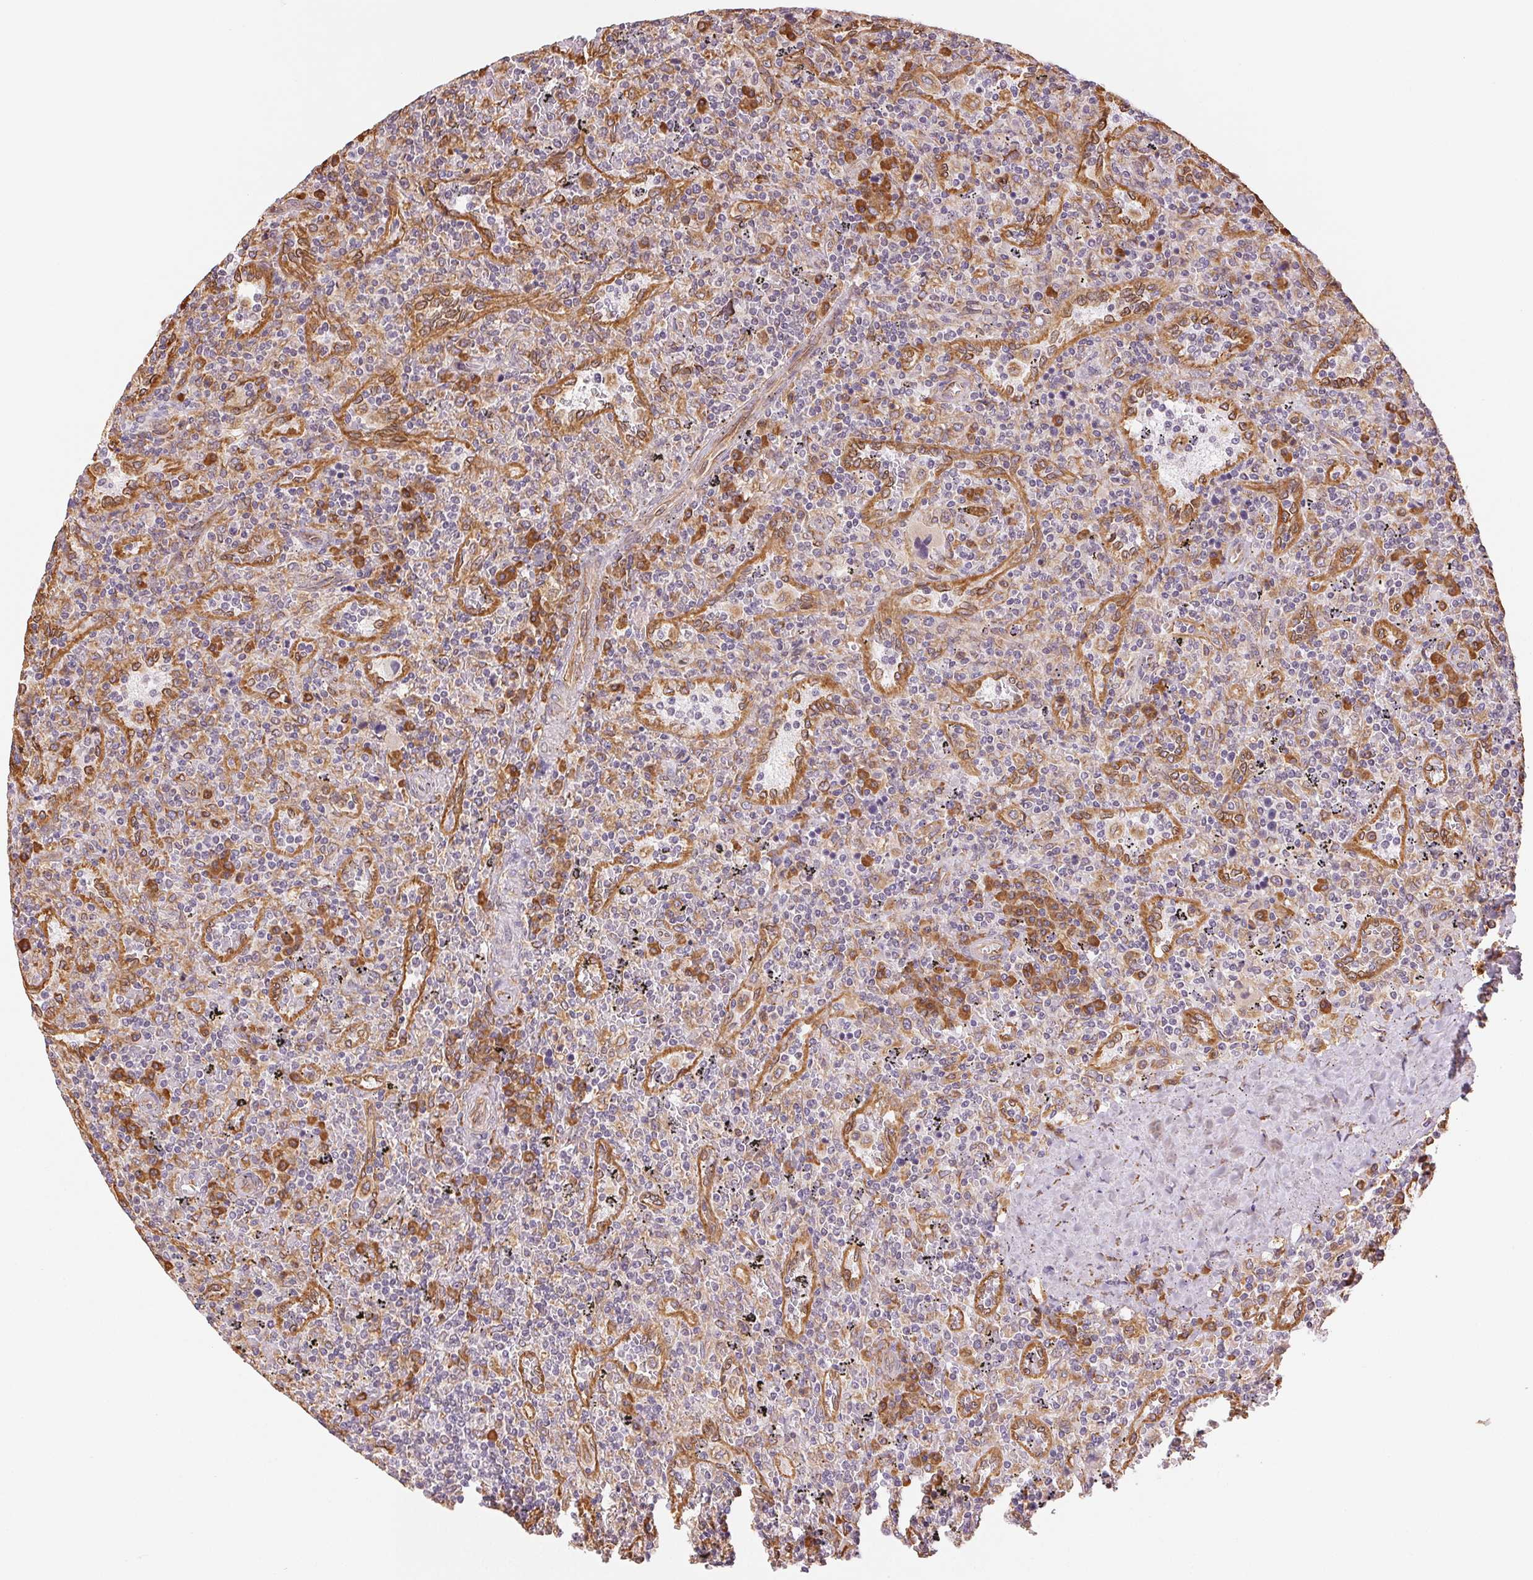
{"staining": {"intensity": "negative", "quantity": "none", "location": "none"}, "tissue": "lymphoma", "cell_type": "Tumor cells", "image_type": "cancer", "snomed": [{"axis": "morphology", "description": "Malignant lymphoma, non-Hodgkin's type, Low grade"}, {"axis": "topography", "description": "Spleen"}], "caption": "High power microscopy image of an immunohistochemistry (IHC) histopathology image of lymphoma, revealing no significant expression in tumor cells.", "gene": "RCN3", "patient": {"sex": "male", "age": 62}}